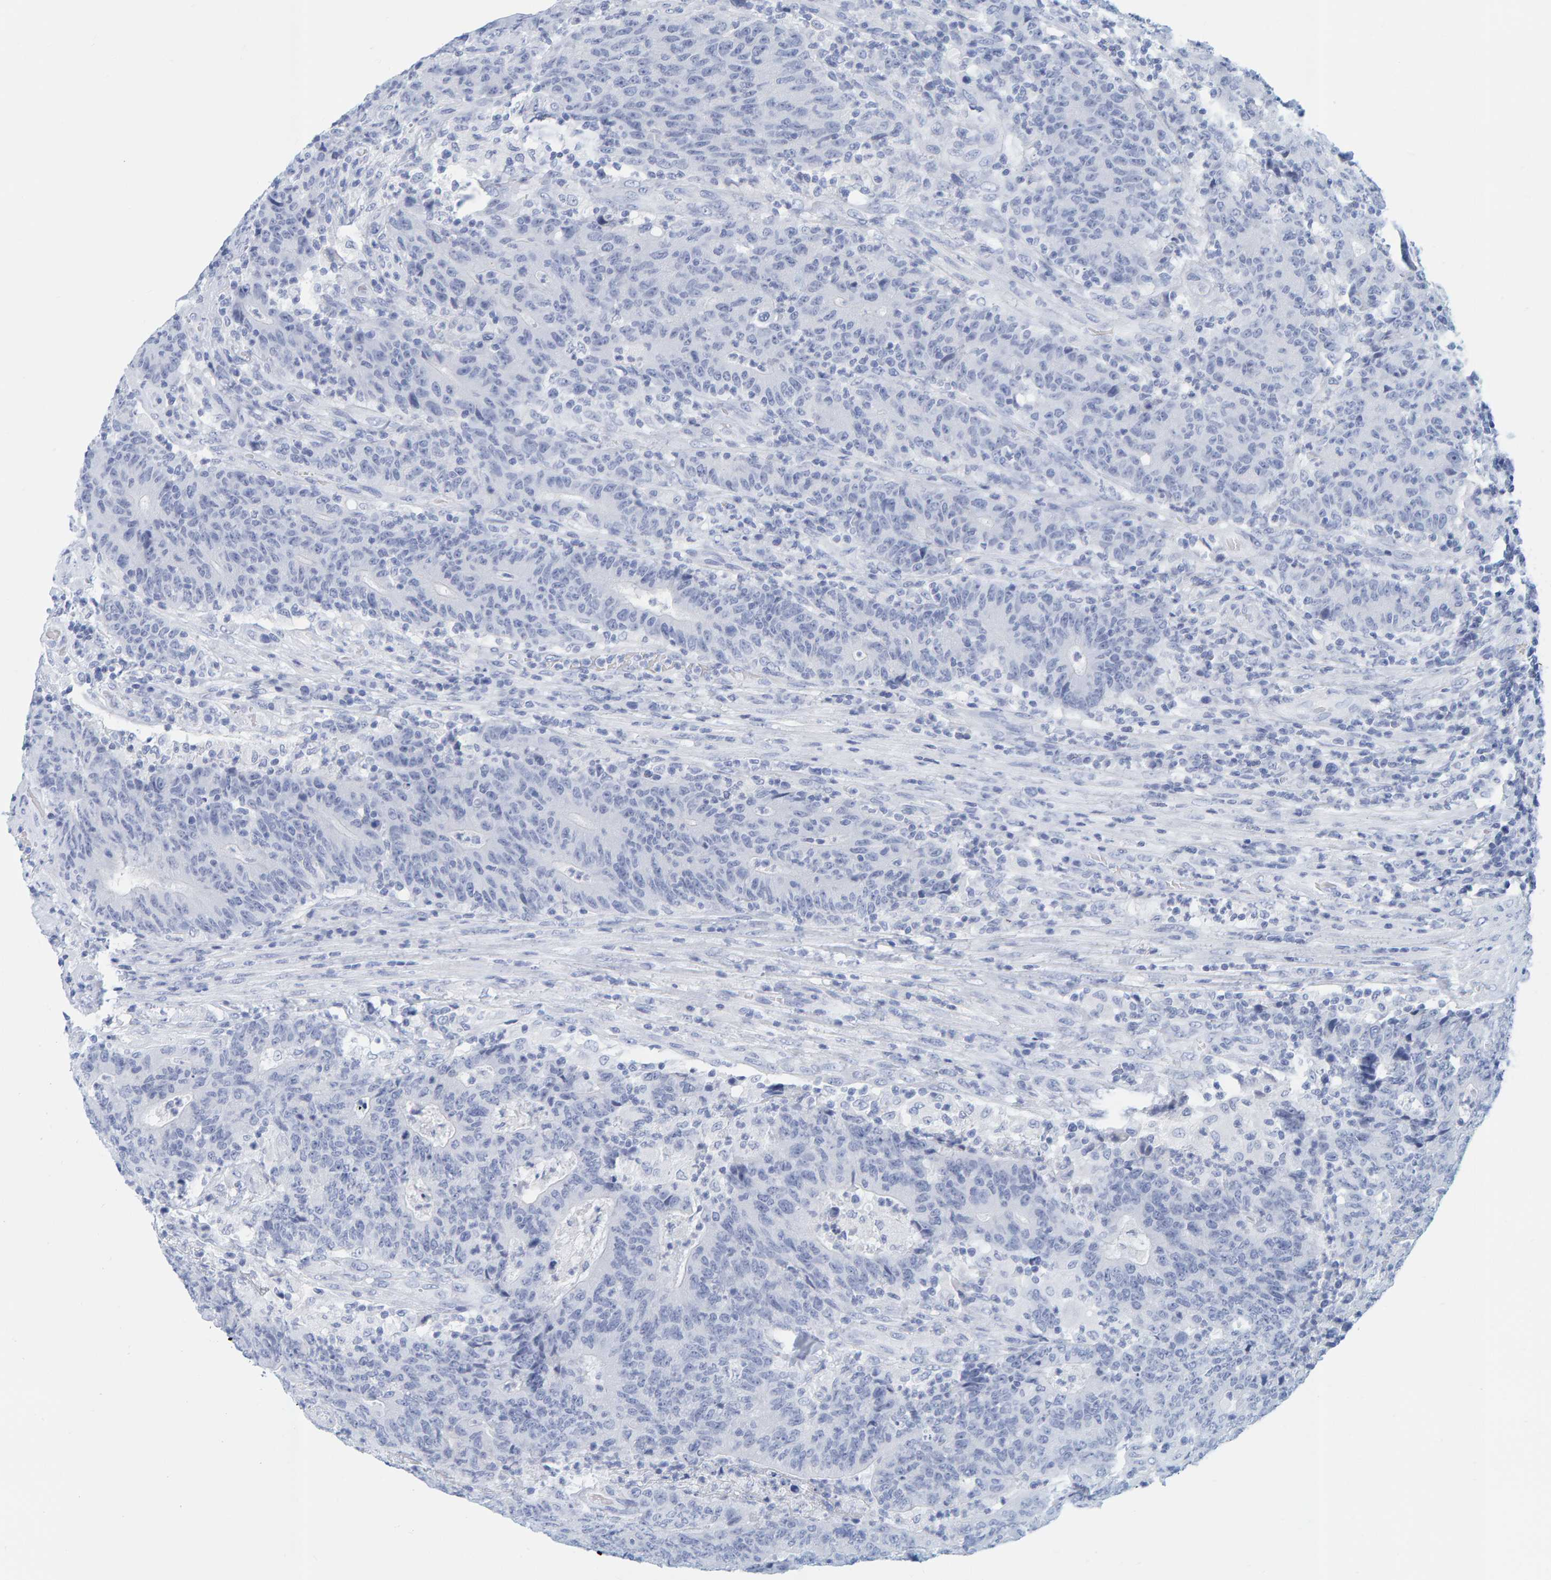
{"staining": {"intensity": "negative", "quantity": "none", "location": "none"}, "tissue": "colorectal cancer", "cell_type": "Tumor cells", "image_type": "cancer", "snomed": [{"axis": "morphology", "description": "Normal tissue, NOS"}, {"axis": "morphology", "description": "Adenocarcinoma, NOS"}, {"axis": "topography", "description": "Colon"}], "caption": "DAB (3,3'-diaminobenzidine) immunohistochemical staining of colorectal cancer (adenocarcinoma) demonstrates no significant positivity in tumor cells.", "gene": "SFTPC", "patient": {"sex": "female", "age": 75}}